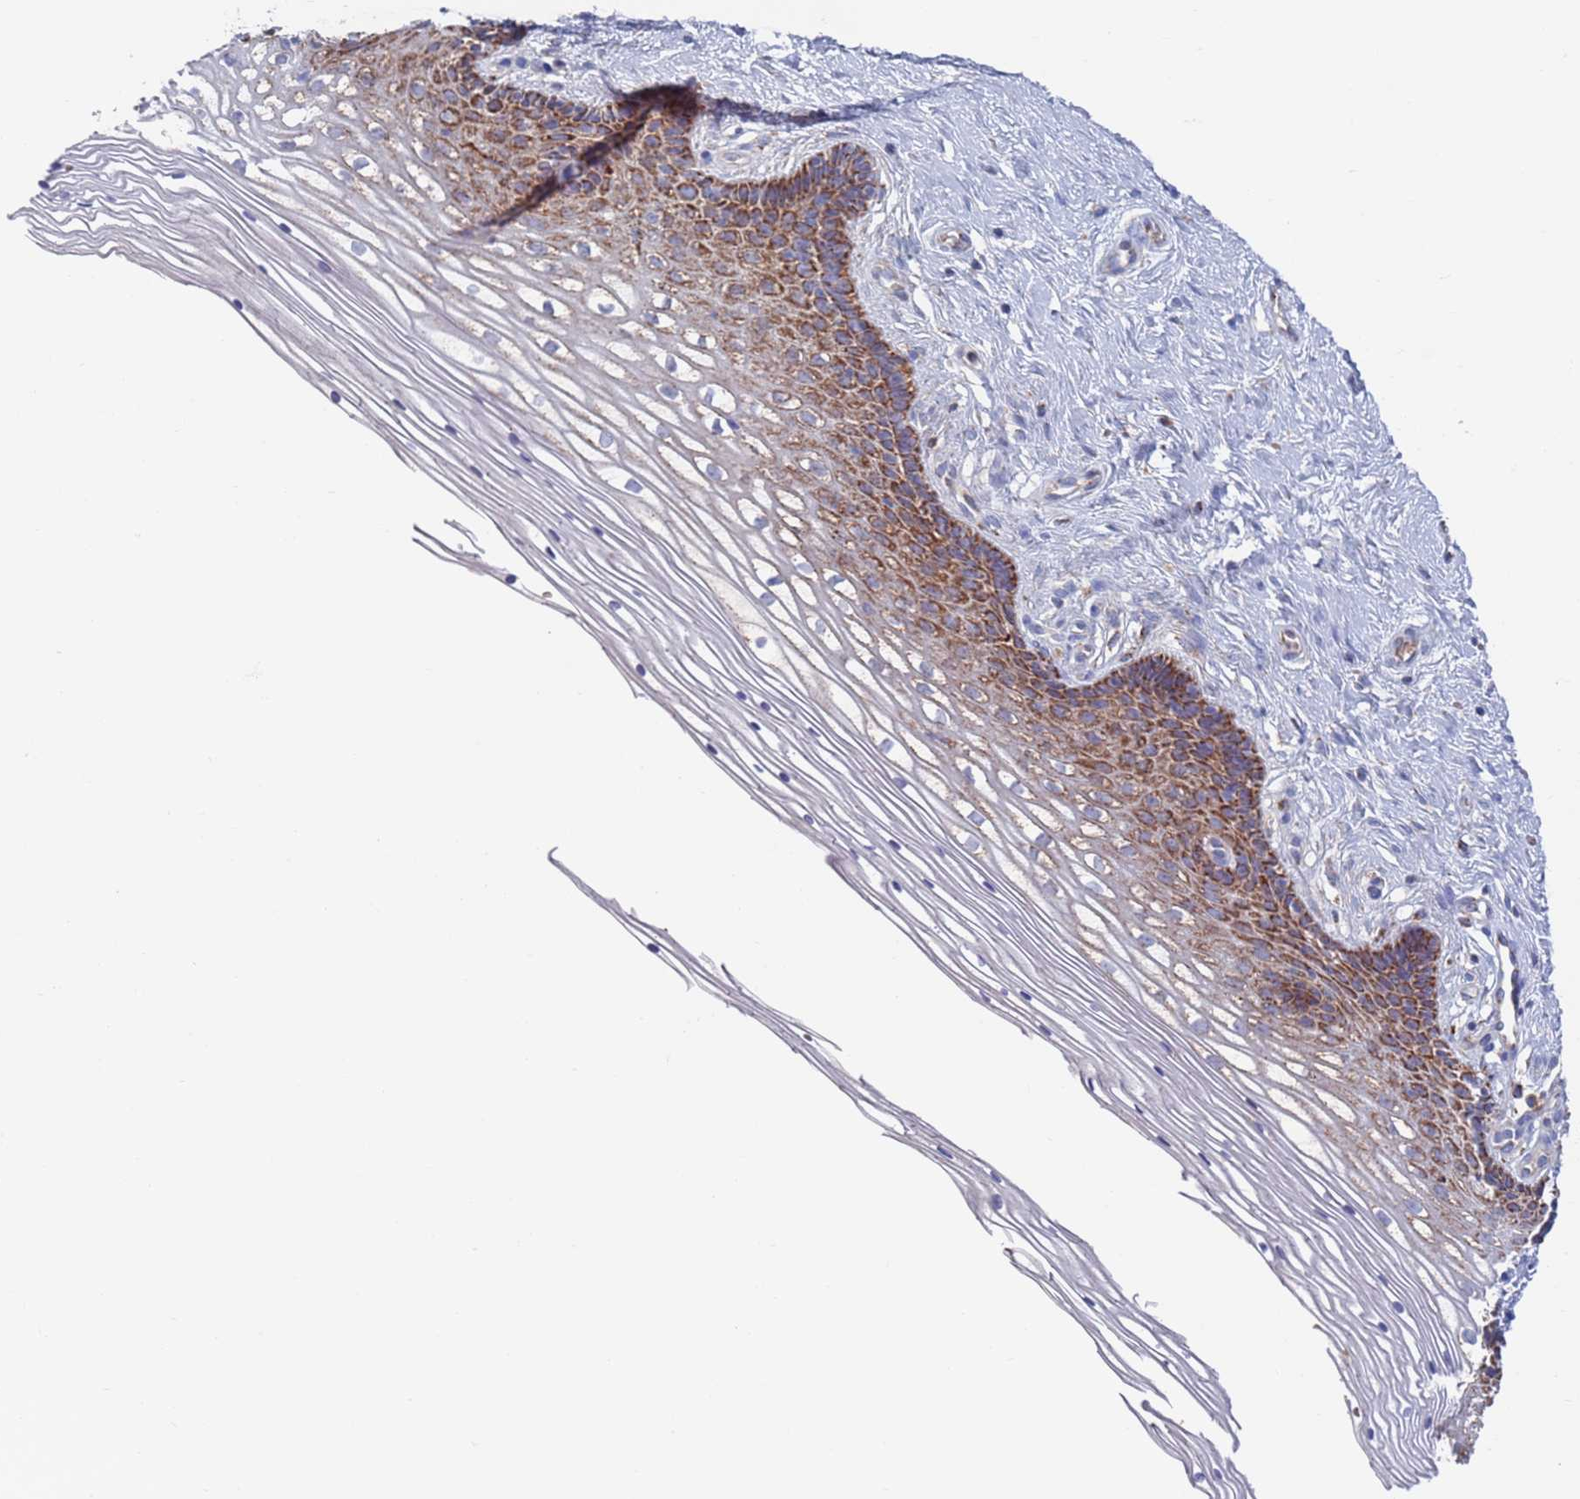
{"staining": {"intensity": "moderate", "quantity": "25%-75%", "location": "cytoplasmic/membranous"}, "tissue": "cervix", "cell_type": "Glandular cells", "image_type": "normal", "snomed": [{"axis": "morphology", "description": "Normal tissue, NOS"}, {"axis": "topography", "description": "Cervix"}], "caption": "A brown stain labels moderate cytoplasmic/membranous staining of a protein in glandular cells of benign cervix. (Brightfield microscopy of DAB IHC at high magnification).", "gene": "CHCHD6", "patient": {"sex": "female", "age": 33}}